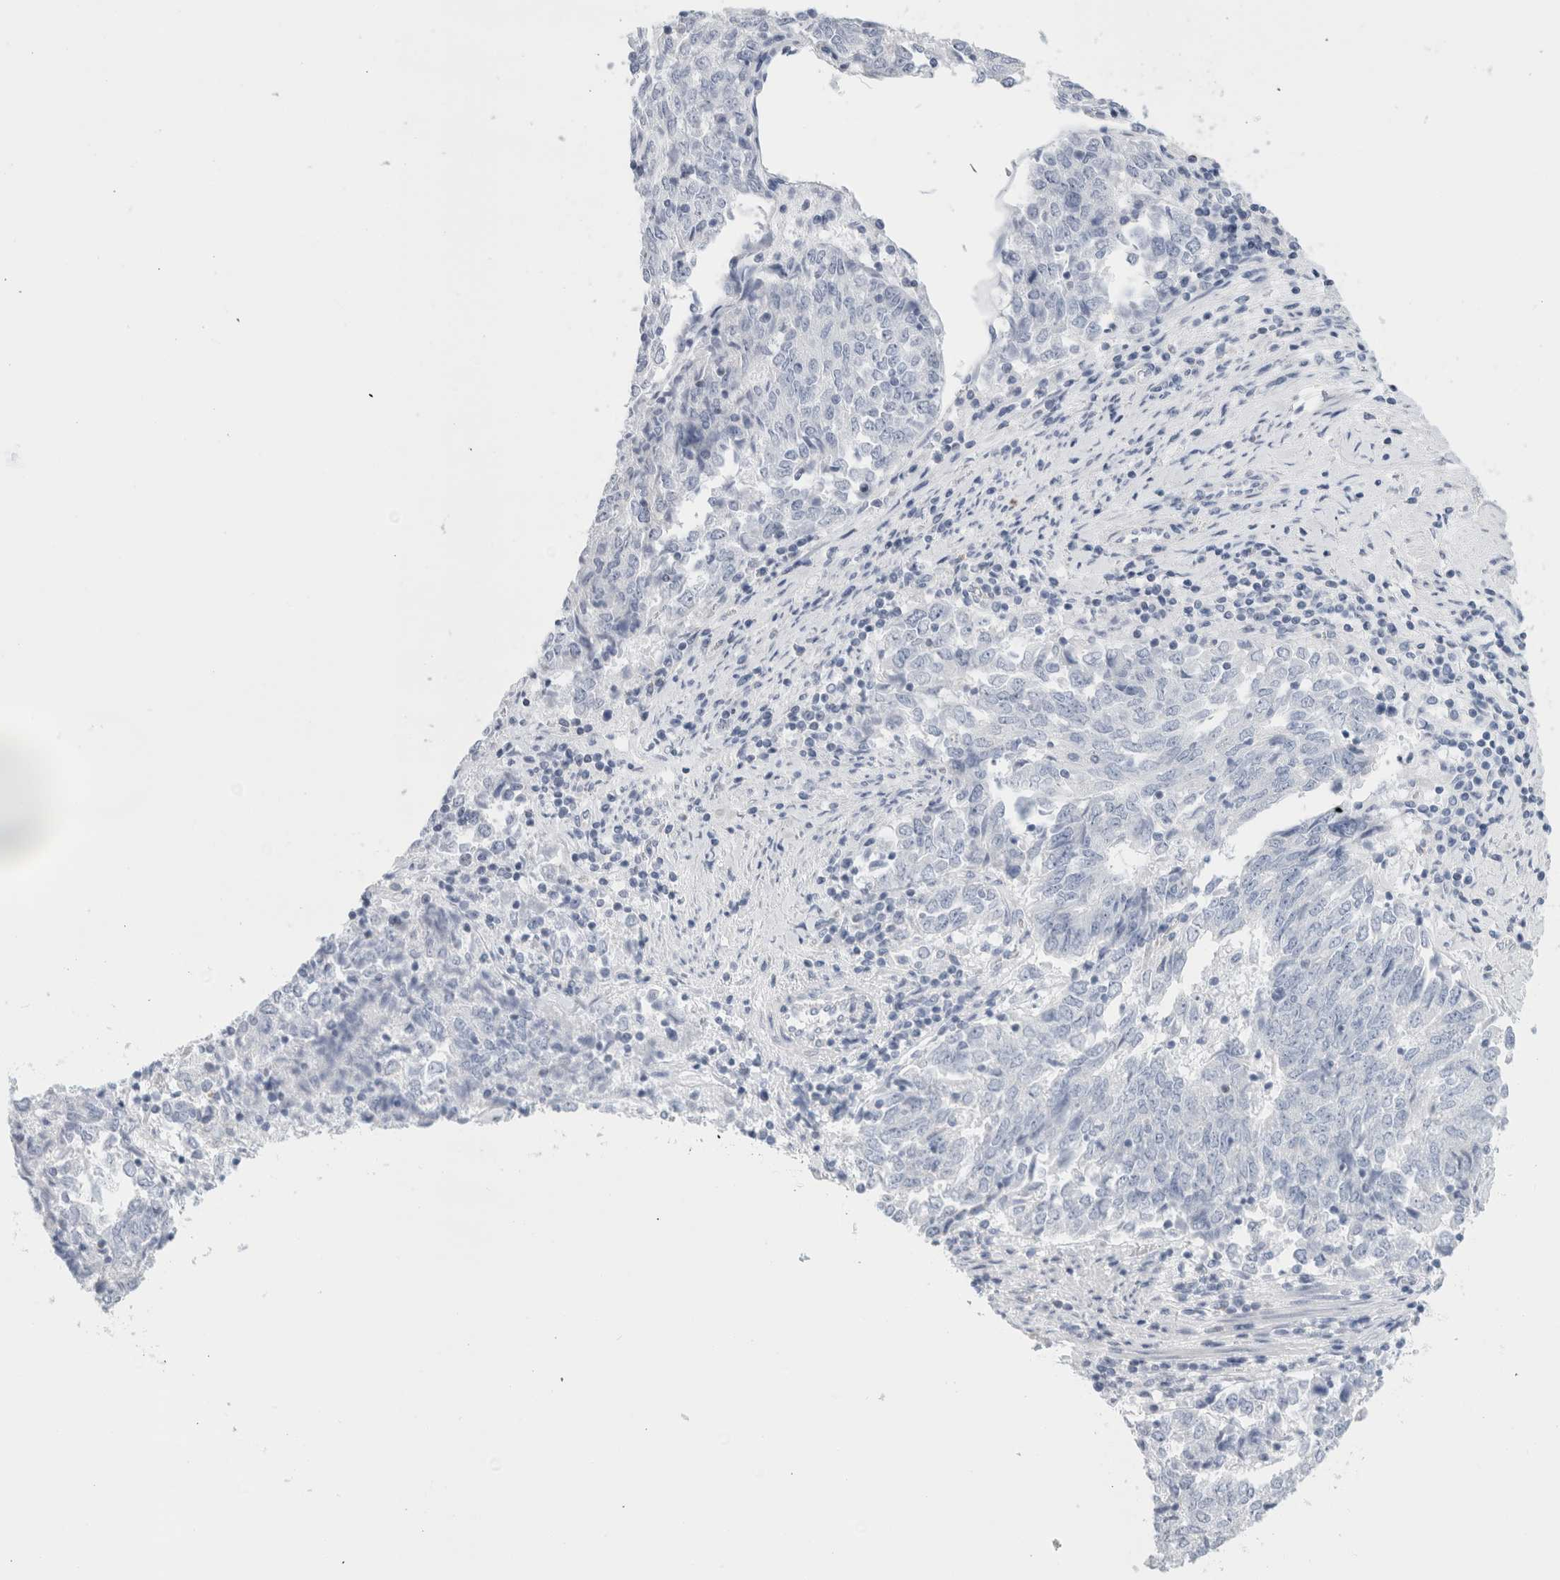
{"staining": {"intensity": "negative", "quantity": "none", "location": "none"}, "tissue": "endometrial cancer", "cell_type": "Tumor cells", "image_type": "cancer", "snomed": [{"axis": "morphology", "description": "Adenocarcinoma, NOS"}, {"axis": "topography", "description": "Endometrium"}], "caption": "Immunohistochemical staining of endometrial cancer exhibits no significant positivity in tumor cells.", "gene": "ECHDC2", "patient": {"sex": "female", "age": 80}}